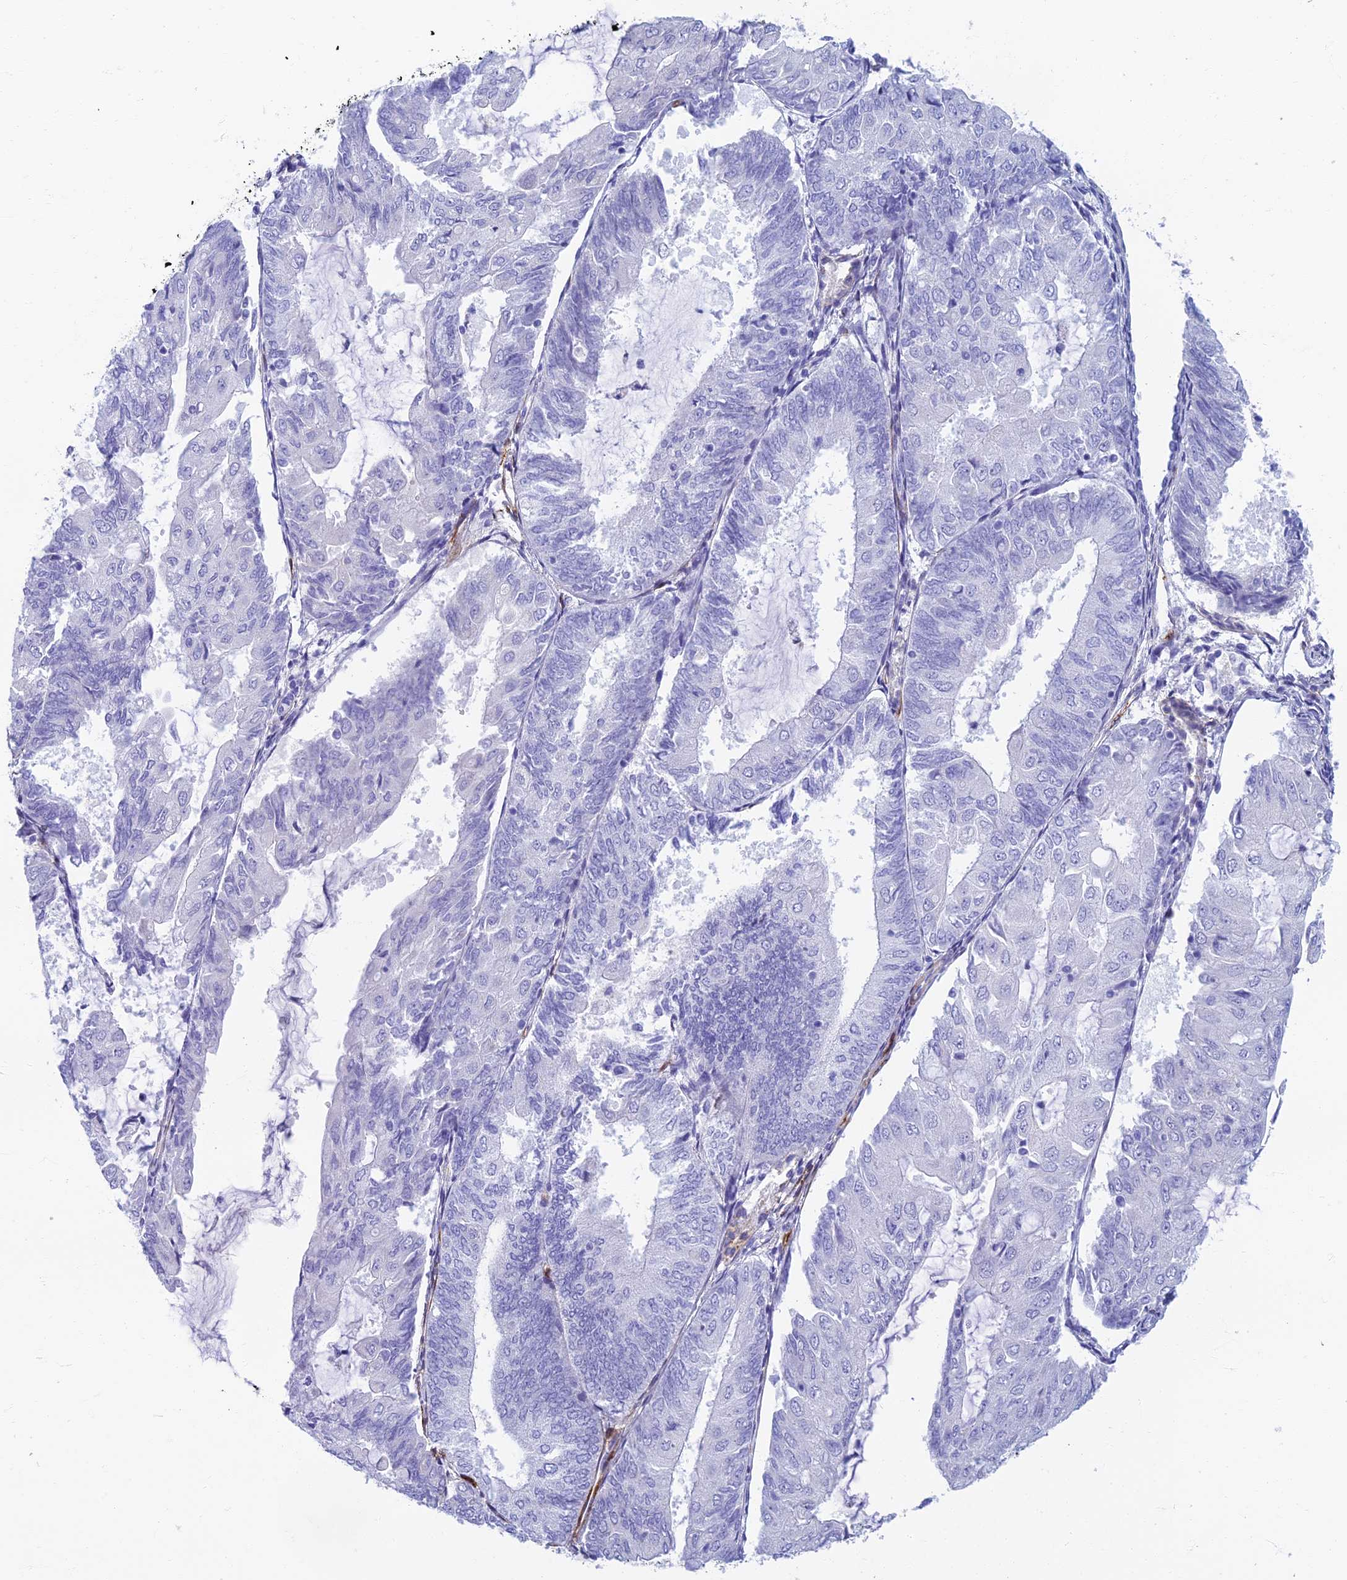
{"staining": {"intensity": "negative", "quantity": "none", "location": "none"}, "tissue": "endometrial cancer", "cell_type": "Tumor cells", "image_type": "cancer", "snomed": [{"axis": "morphology", "description": "Adenocarcinoma, NOS"}, {"axis": "topography", "description": "Endometrium"}], "caption": "An IHC image of endometrial cancer (adenocarcinoma) is shown. There is no staining in tumor cells of endometrial cancer (adenocarcinoma).", "gene": "ETFRF1", "patient": {"sex": "female", "age": 81}}